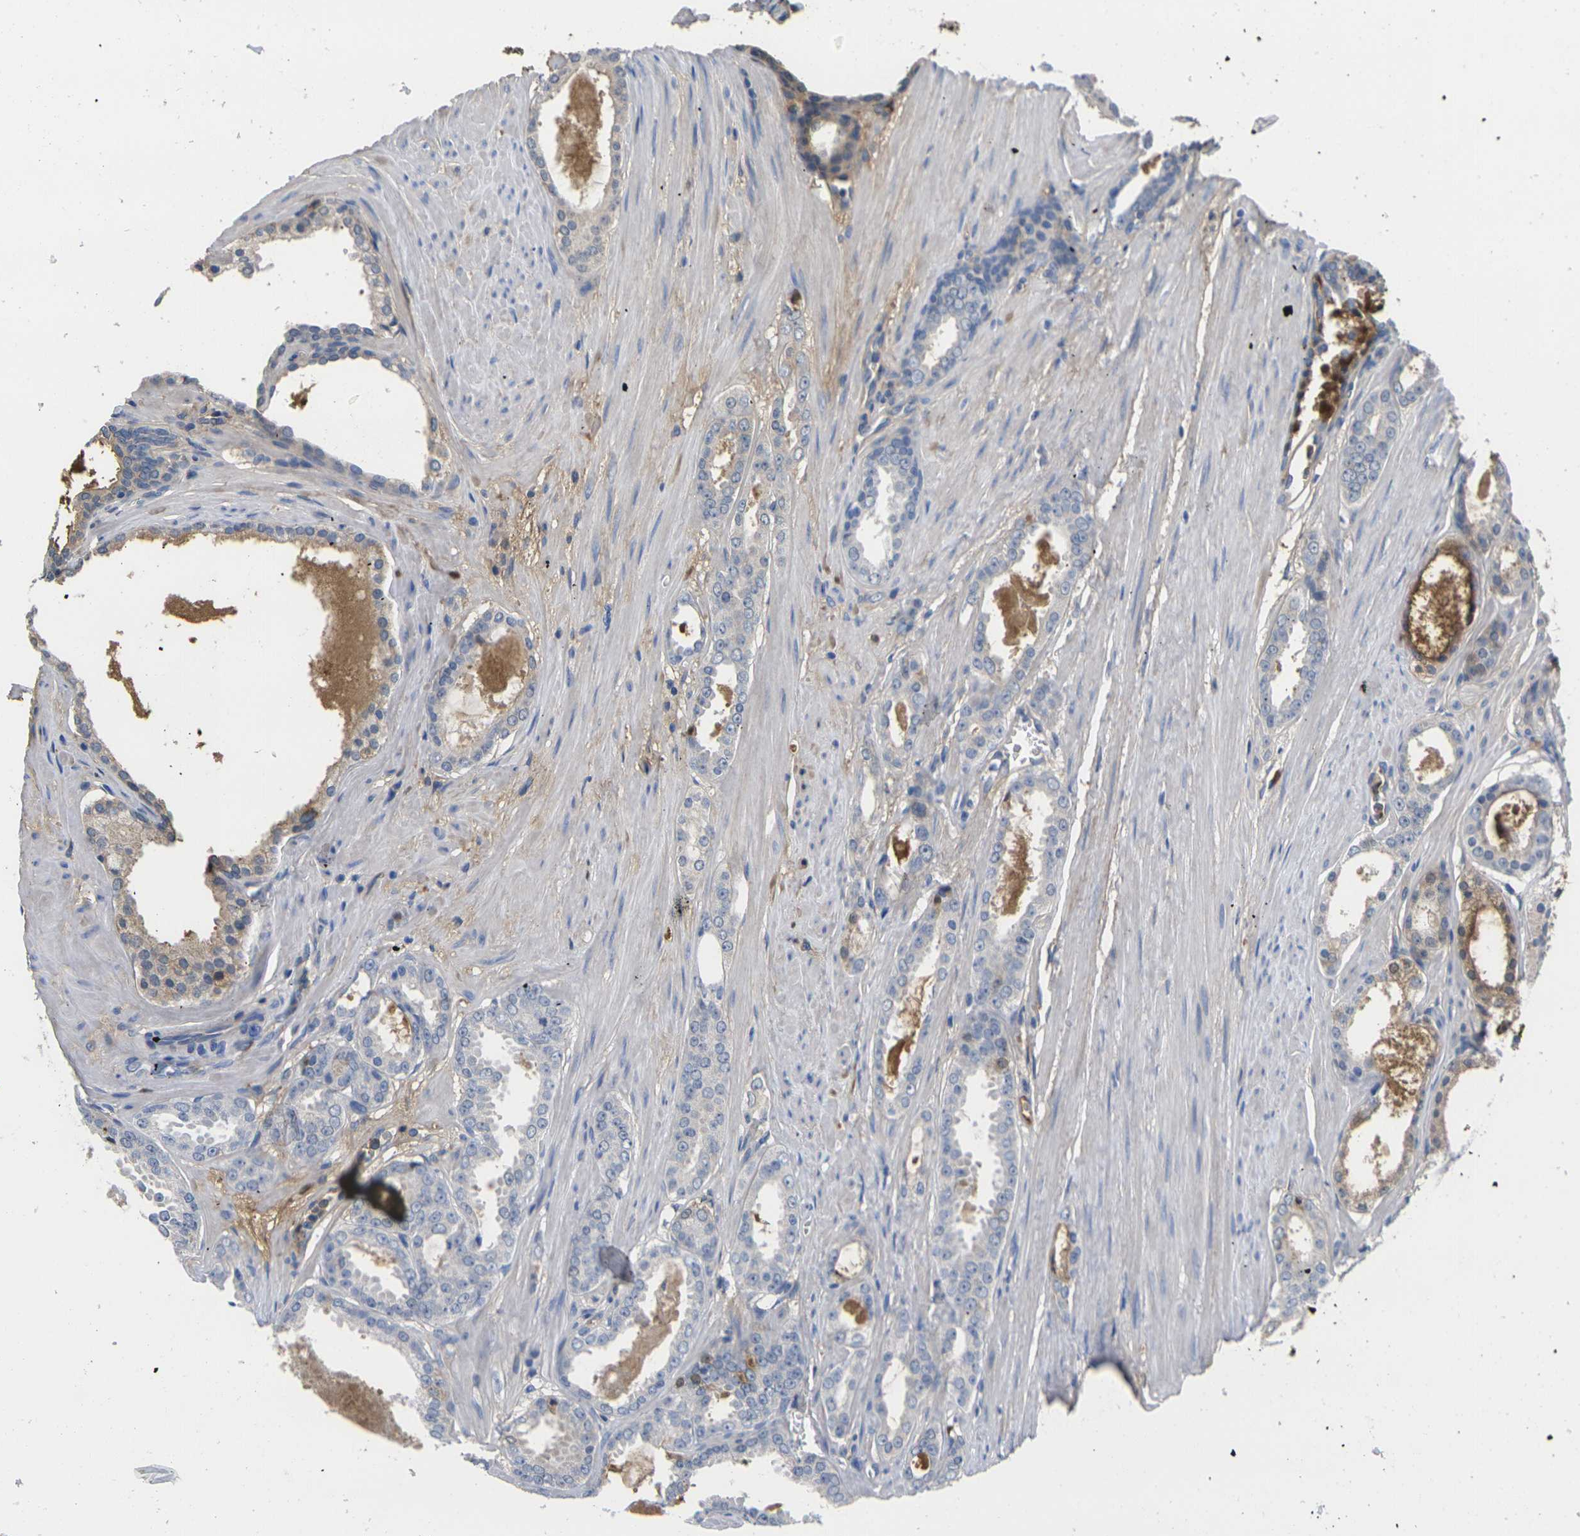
{"staining": {"intensity": "moderate", "quantity": "25%-75%", "location": "cytoplasmic/membranous"}, "tissue": "prostate cancer", "cell_type": "Tumor cells", "image_type": "cancer", "snomed": [{"axis": "morphology", "description": "Adenocarcinoma, Low grade"}, {"axis": "topography", "description": "Prostate"}], "caption": "IHC staining of prostate cancer (low-grade adenocarcinoma), which exhibits medium levels of moderate cytoplasmic/membranous staining in approximately 25%-75% of tumor cells indicating moderate cytoplasmic/membranous protein expression. The staining was performed using DAB (brown) for protein detection and nuclei were counterstained in hematoxylin (blue).", "gene": "GREM2", "patient": {"sex": "male", "age": 57}}